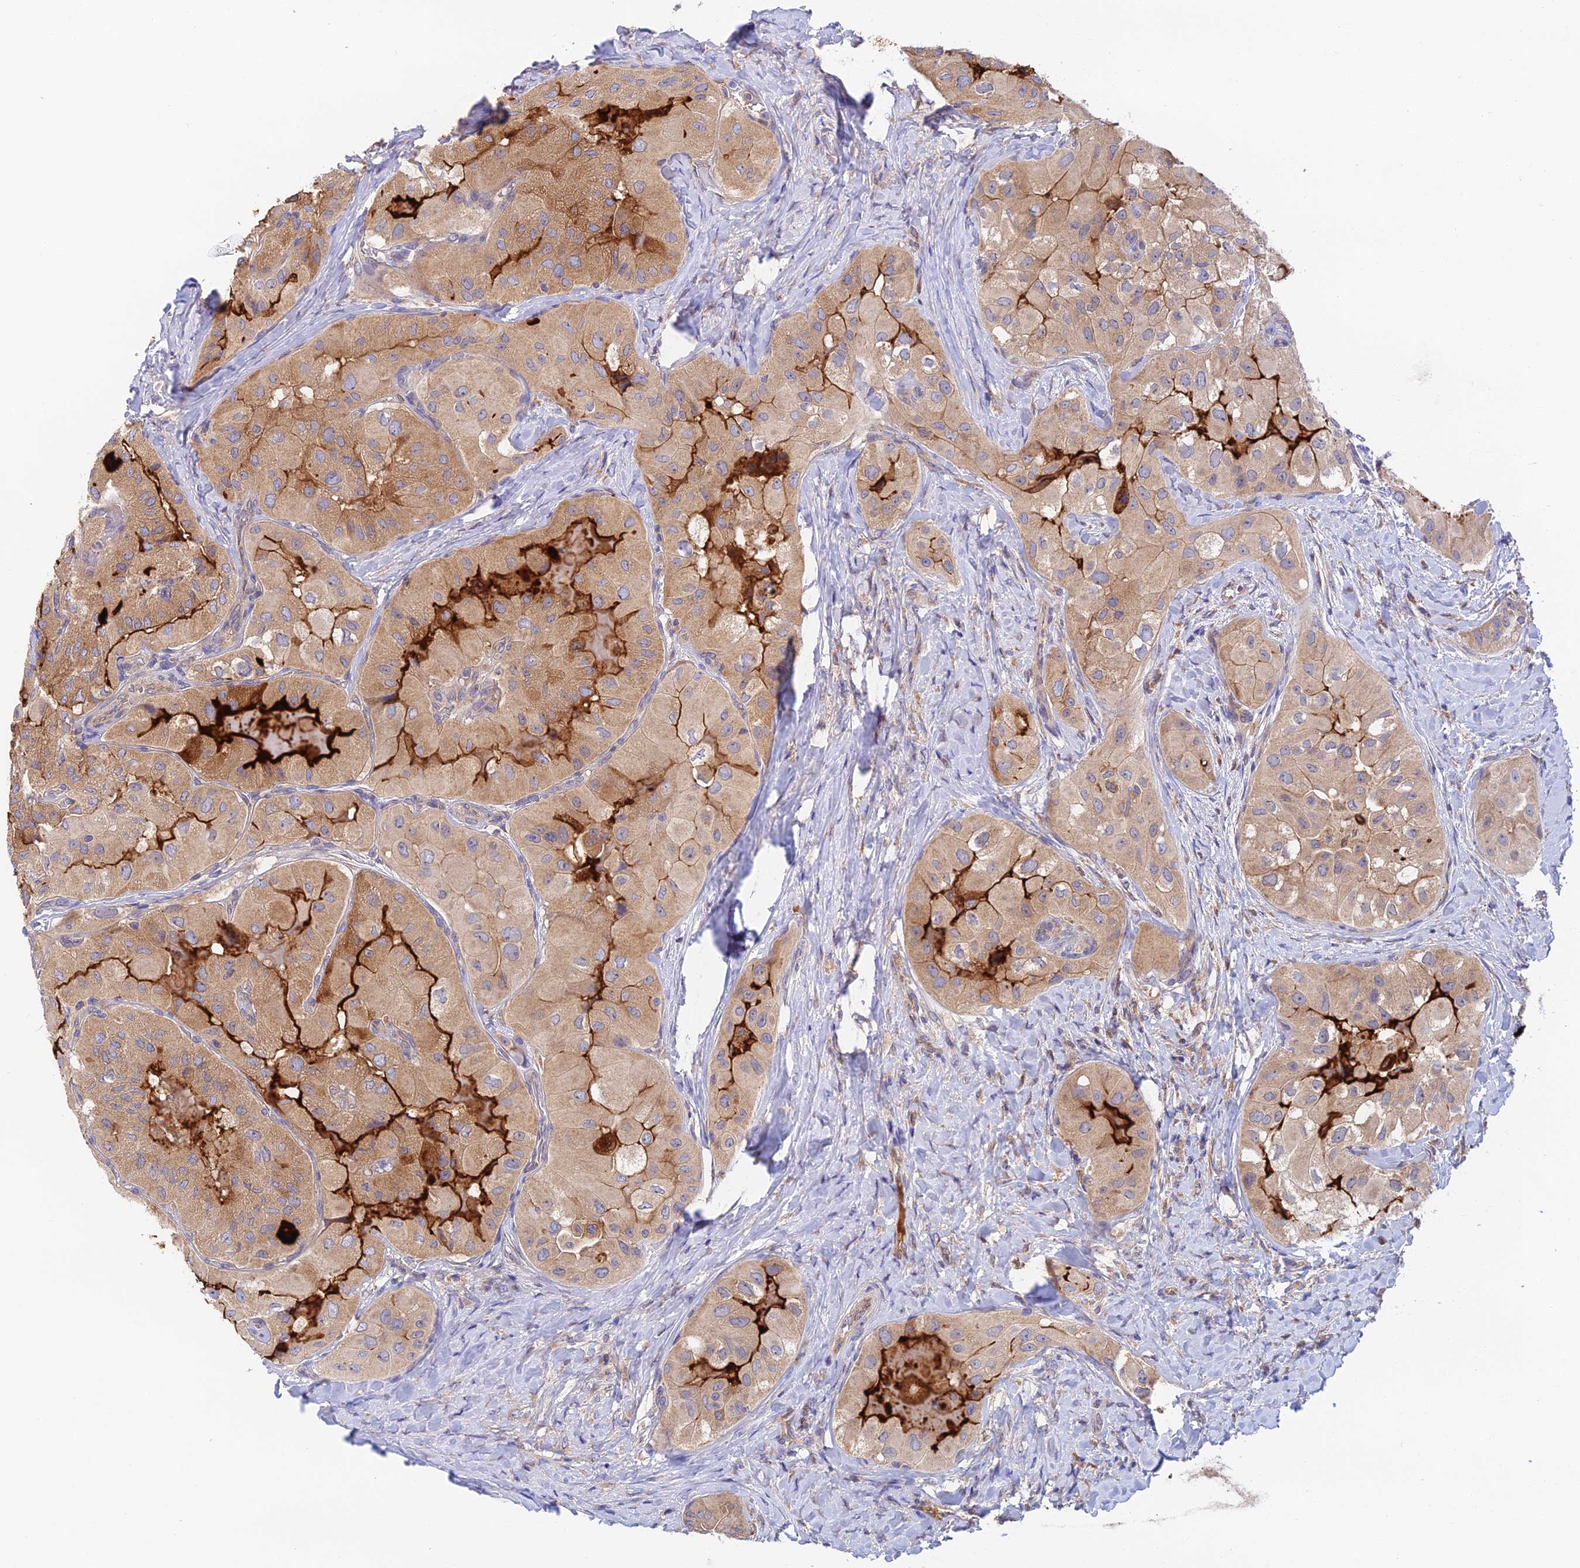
{"staining": {"intensity": "moderate", "quantity": ">75%", "location": "cytoplasmic/membranous"}, "tissue": "thyroid cancer", "cell_type": "Tumor cells", "image_type": "cancer", "snomed": [{"axis": "morphology", "description": "Normal tissue, NOS"}, {"axis": "morphology", "description": "Papillary adenocarcinoma, NOS"}, {"axis": "topography", "description": "Thyroid gland"}], "caption": "Thyroid cancer stained with a protein marker reveals moderate staining in tumor cells.", "gene": "RANBP6", "patient": {"sex": "female", "age": 59}}